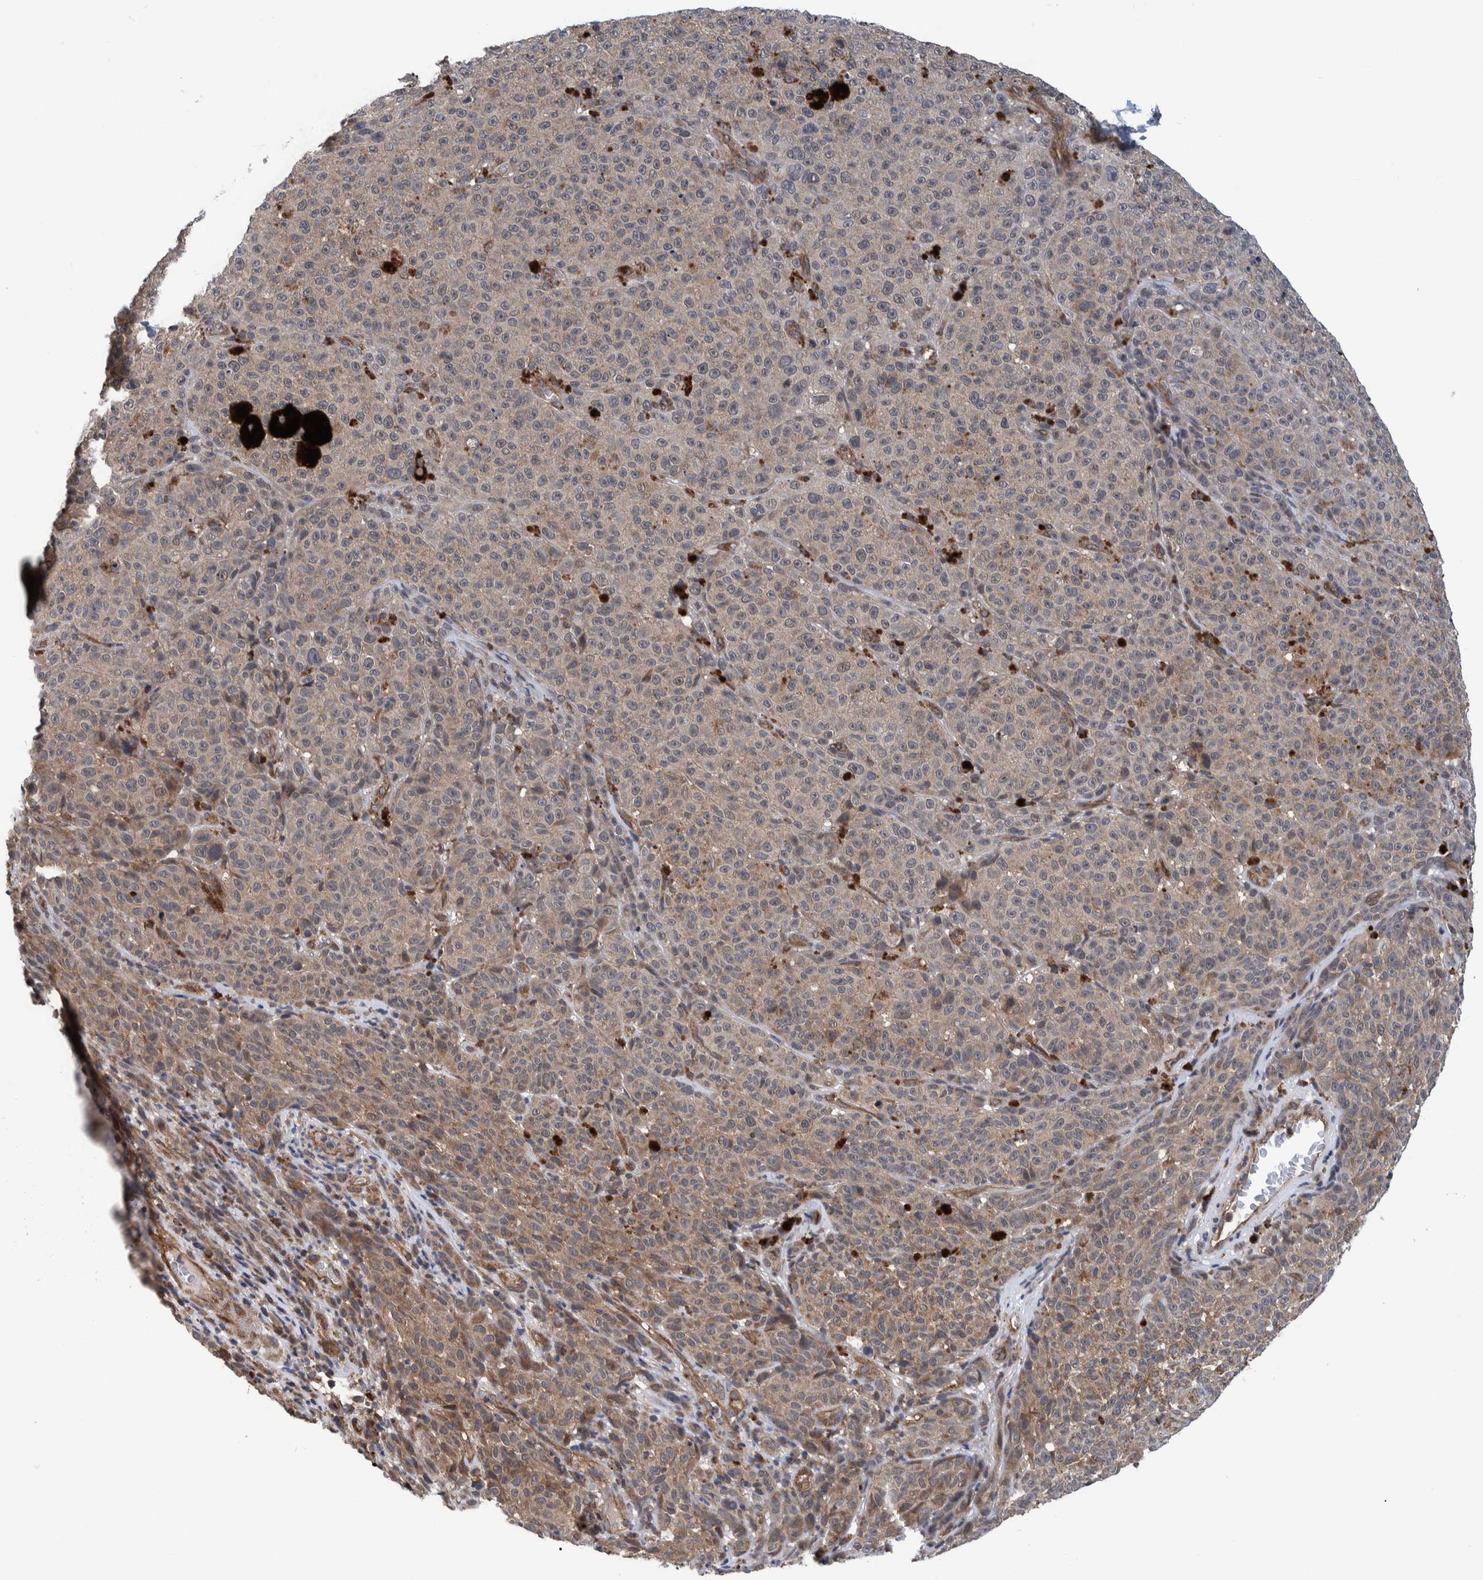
{"staining": {"intensity": "weak", "quantity": ">75%", "location": "cytoplasmic/membranous"}, "tissue": "melanoma", "cell_type": "Tumor cells", "image_type": "cancer", "snomed": [{"axis": "morphology", "description": "Malignant melanoma, NOS"}, {"axis": "topography", "description": "Skin"}], "caption": "Human malignant melanoma stained with a protein marker reveals weak staining in tumor cells.", "gene": "MRPS7", "patient": {"sex": "female", "age": 82}}